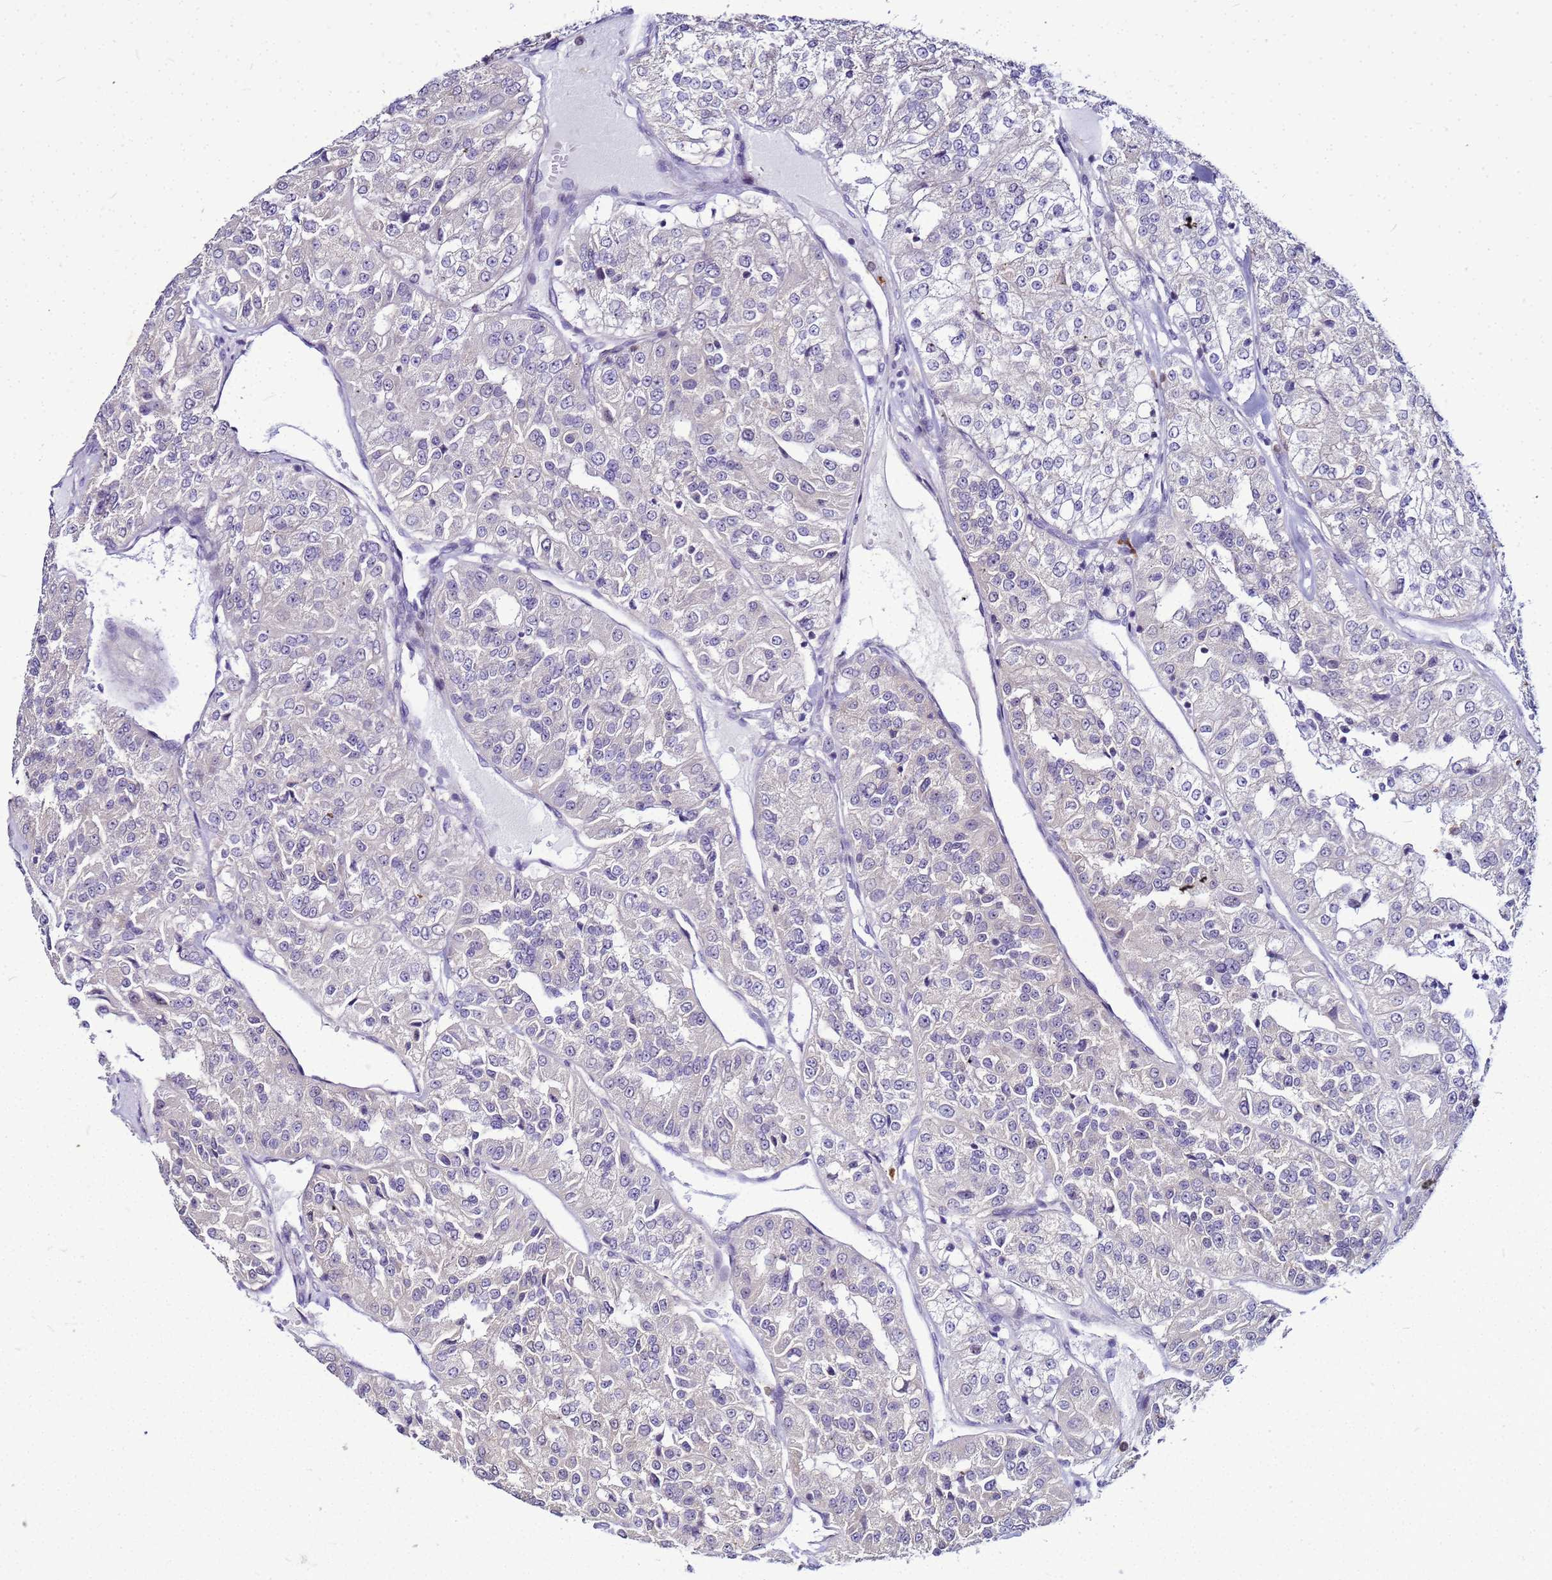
{"staining": {"intensity": "negative", "quantity": "none", "location": "none"}, "tissue": "renal cancer", "cell_type": "Tumor cells", "image_type": "cancer", "snomed": [{"axis": "morphology", "description": "Adenocarcinoma, NOS"}, {"axis": "topography", "description": "Kidney"}], "caption": "Tumor cells show no significant staining in renal cancer.", "gene": "VPS4B", "patient": {"sex": "female", "age": 63}}